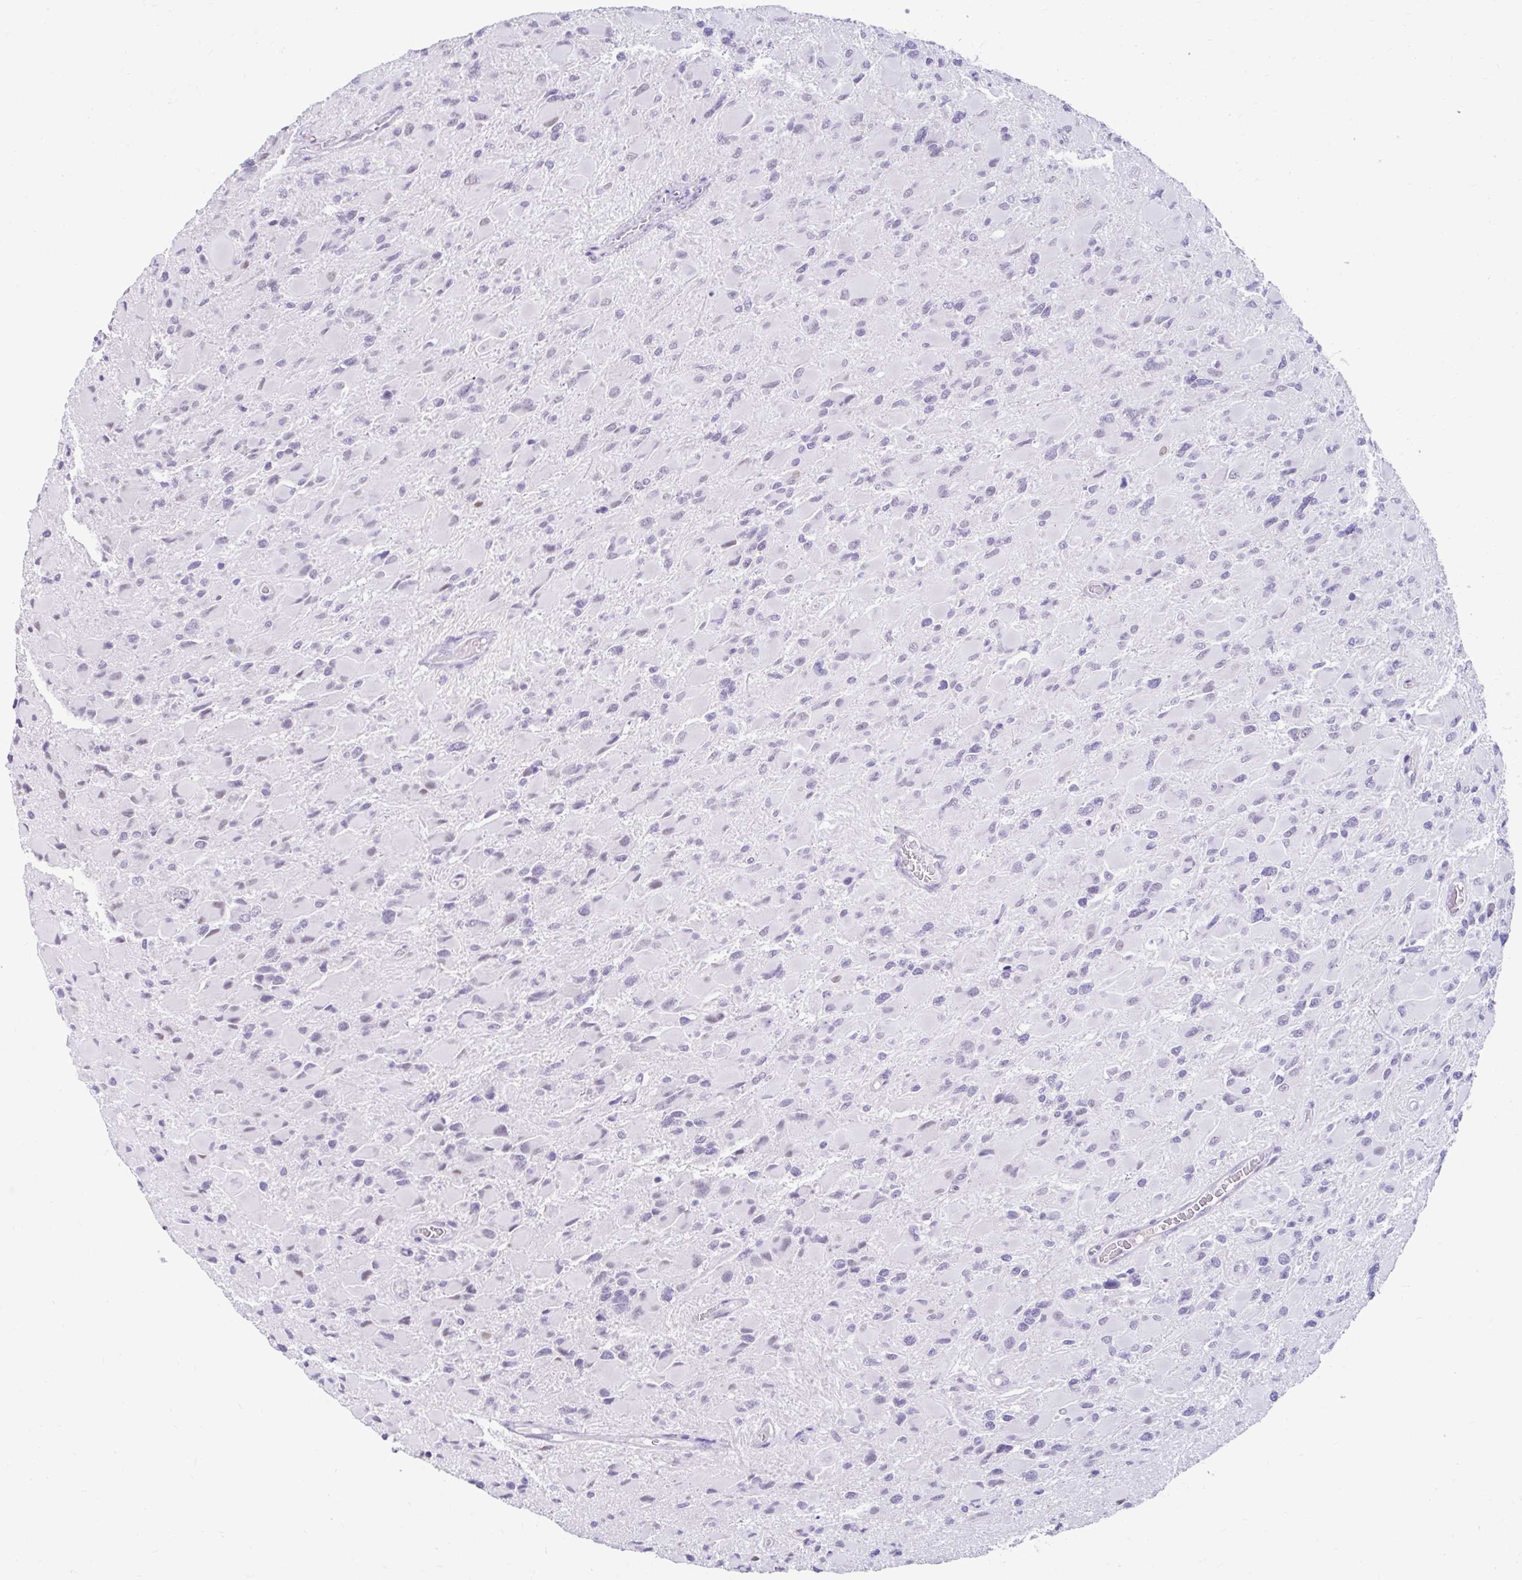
{"staining": {"intensity": "negative", "quantity": "none", "location": "none"}, "tissue": "glioma", "cell_type": "Tumor cells", "image_type": "cancer", "snomed": [{"axis": "morphology", "description": "Glioma, malignant, High grade"}, {"axis": "topography", "description": "Cerebral cortex"}], "caption": "A high-resolution photomicrograph shows IHC staining of glioma, which displays no significant expression in tumor cells. The staining is performed using DAB brown chromogen with nuclei counter-stained in using hematoxylin.", "gene": "DCAF17", "patient": {"sex": "female", "age": 36}}